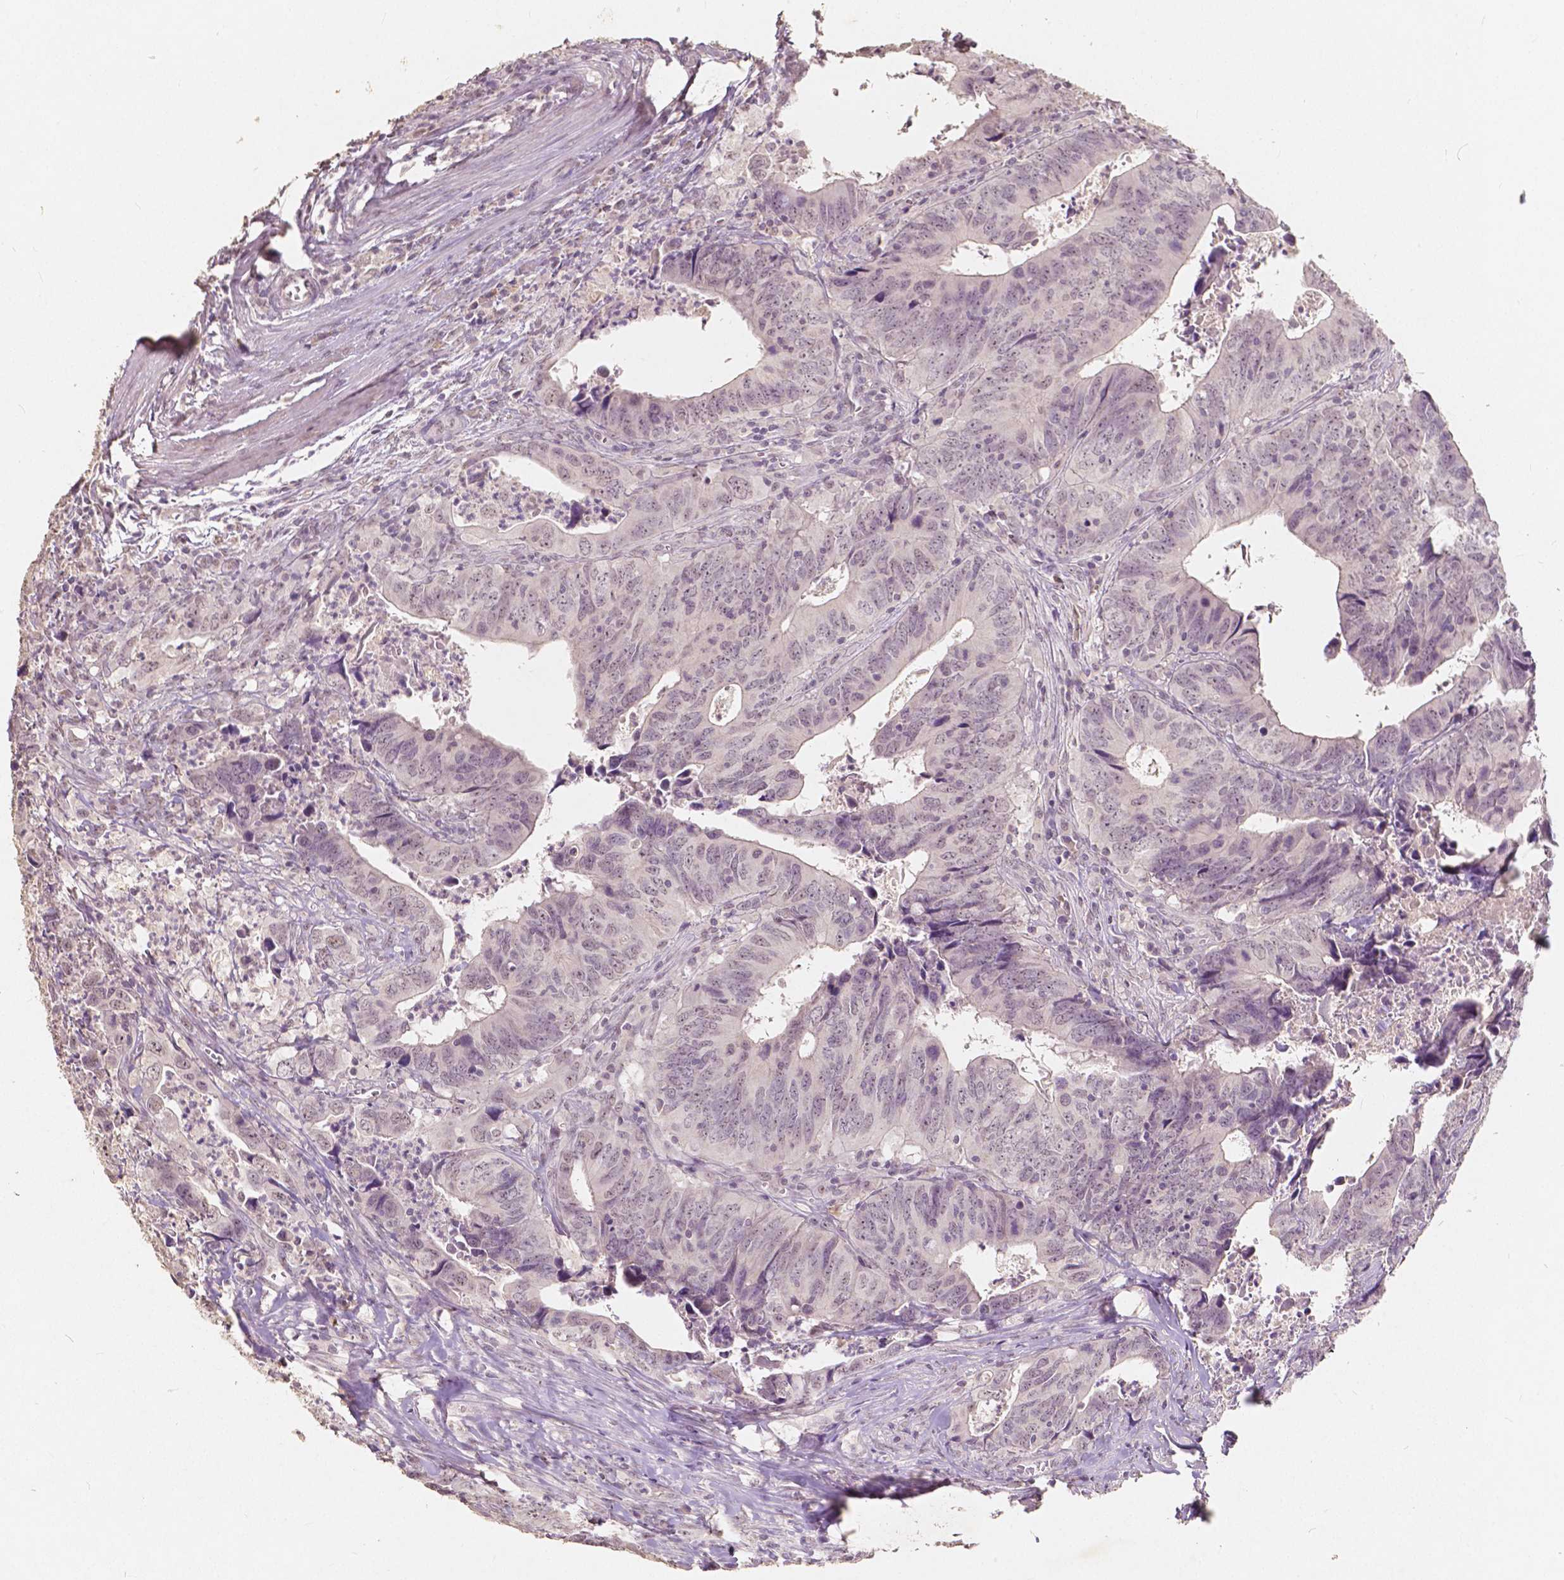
{"staining": {"intensity": "weak", "quantity": "25%-75%", "location": "nuclear"}, "tissue": "colorectal cancer", "cell_type": "Tumor cells", "image_type": "cancer", "snomed": [{"axis": "morphology", "description": "Adenocarcinoma, NOS"}, {"axis": "topography", "description": "Colon"}], "caption": "Tumor cells reveal weak nuclear expression in approximately 25%-75% of cells in colorectal adenocarcinoma. Using DAB (3,3'-diaminobenzidine) (brown) and hematoxylin (blue) stains, captured at high magnification using brightfield microscopy.", "gene": "SOX15", "patient": {"sex": "female", "age": 82}}